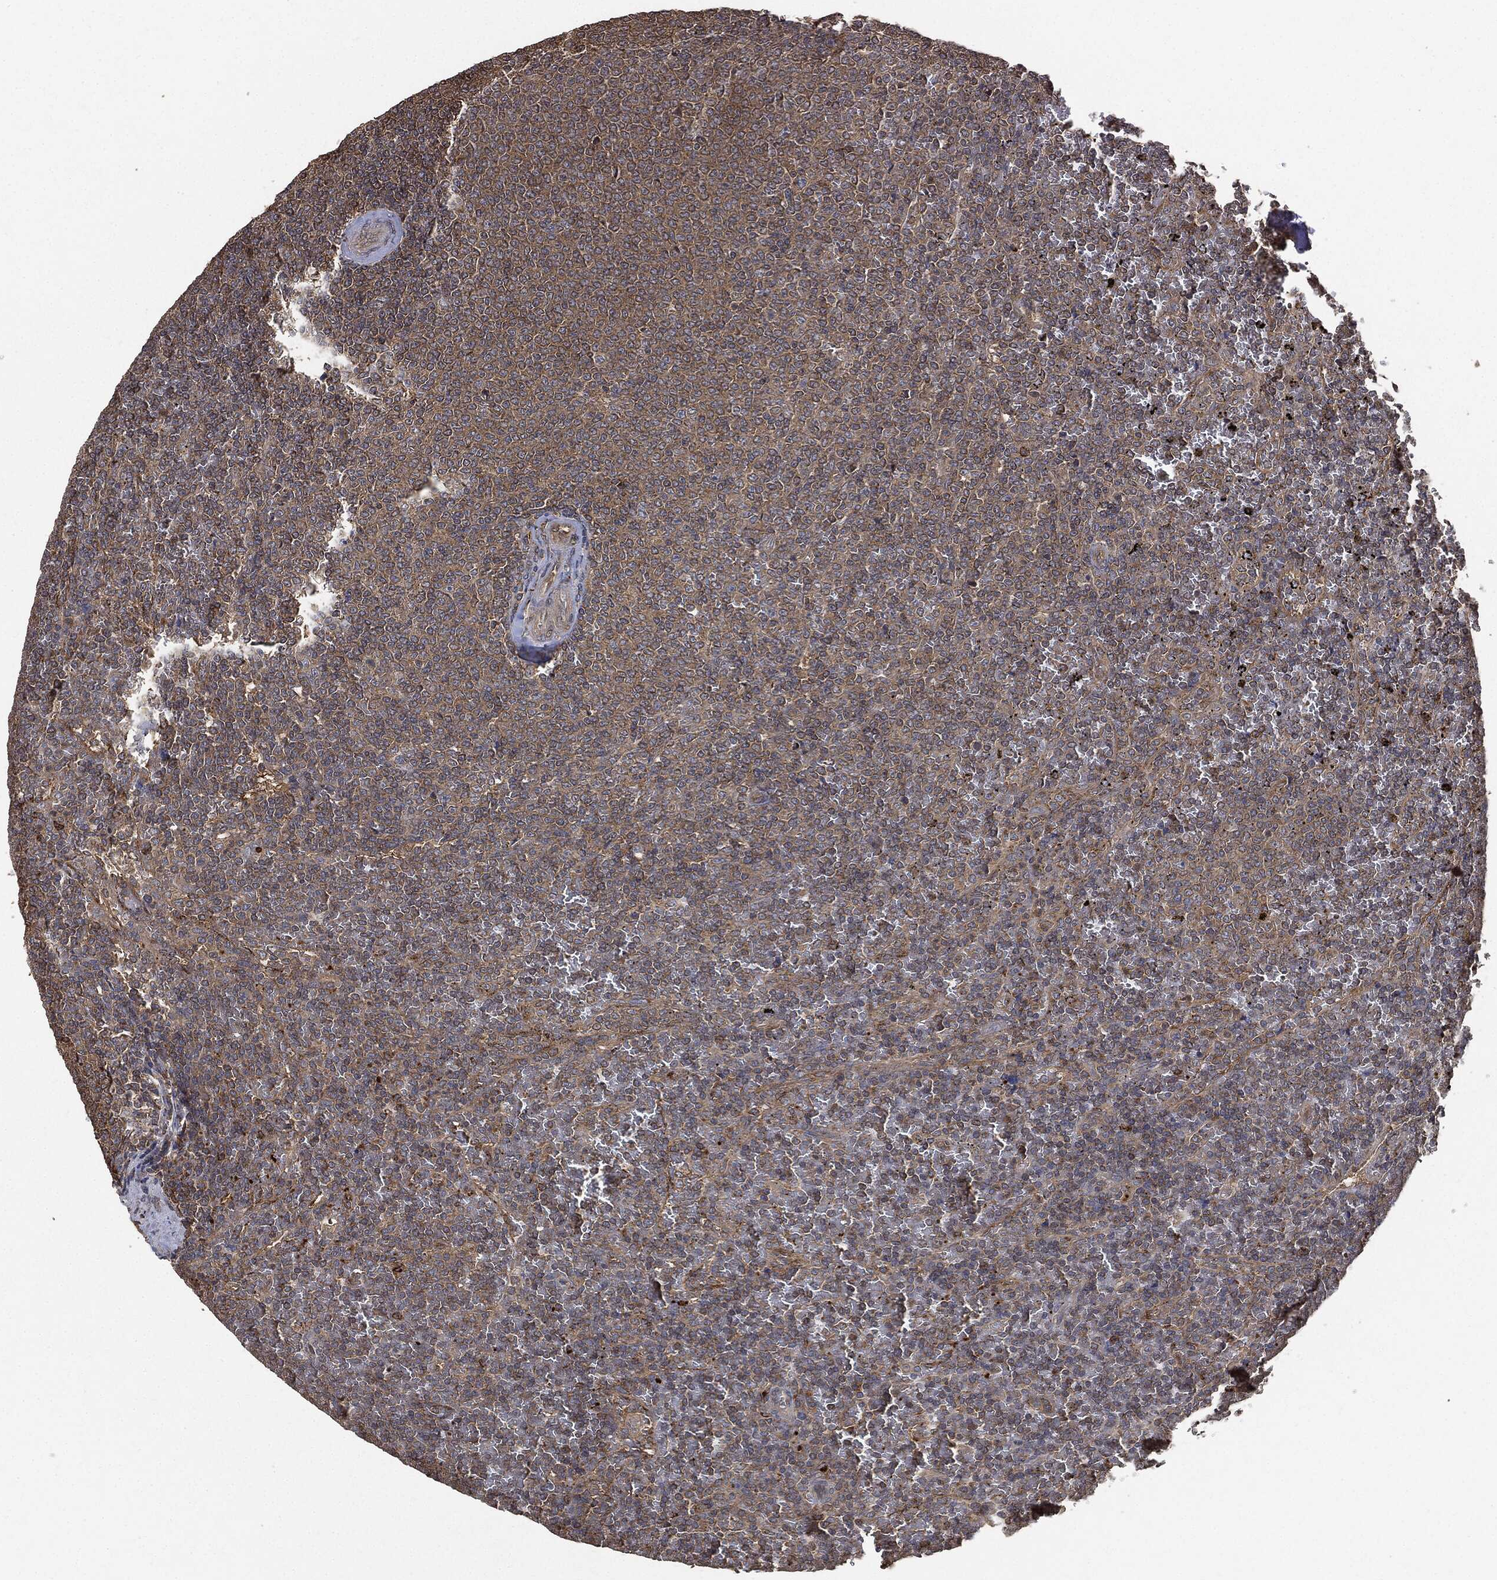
{"staining": {"intensity": "weak", "quantity": "25%-75%", "location": "cytoplasmic/membranous"}, "tissue": "lymphoma", "cell_type": "Tumor cells", "image_type": "cancer", "snomed": [{"axis": "morphology", "description": "Malignant lymphoma, non-Hodgkin's type, Low grade"}, {"axis": "topography", "description": "Spleen"}], "caption": "Weak cytoplasmic/membranous positivity is seen in about 25%-75% of tumor cells in lymphoma.", "gene": "BRAF", "patient": {"sex": "female", "age": 77}}